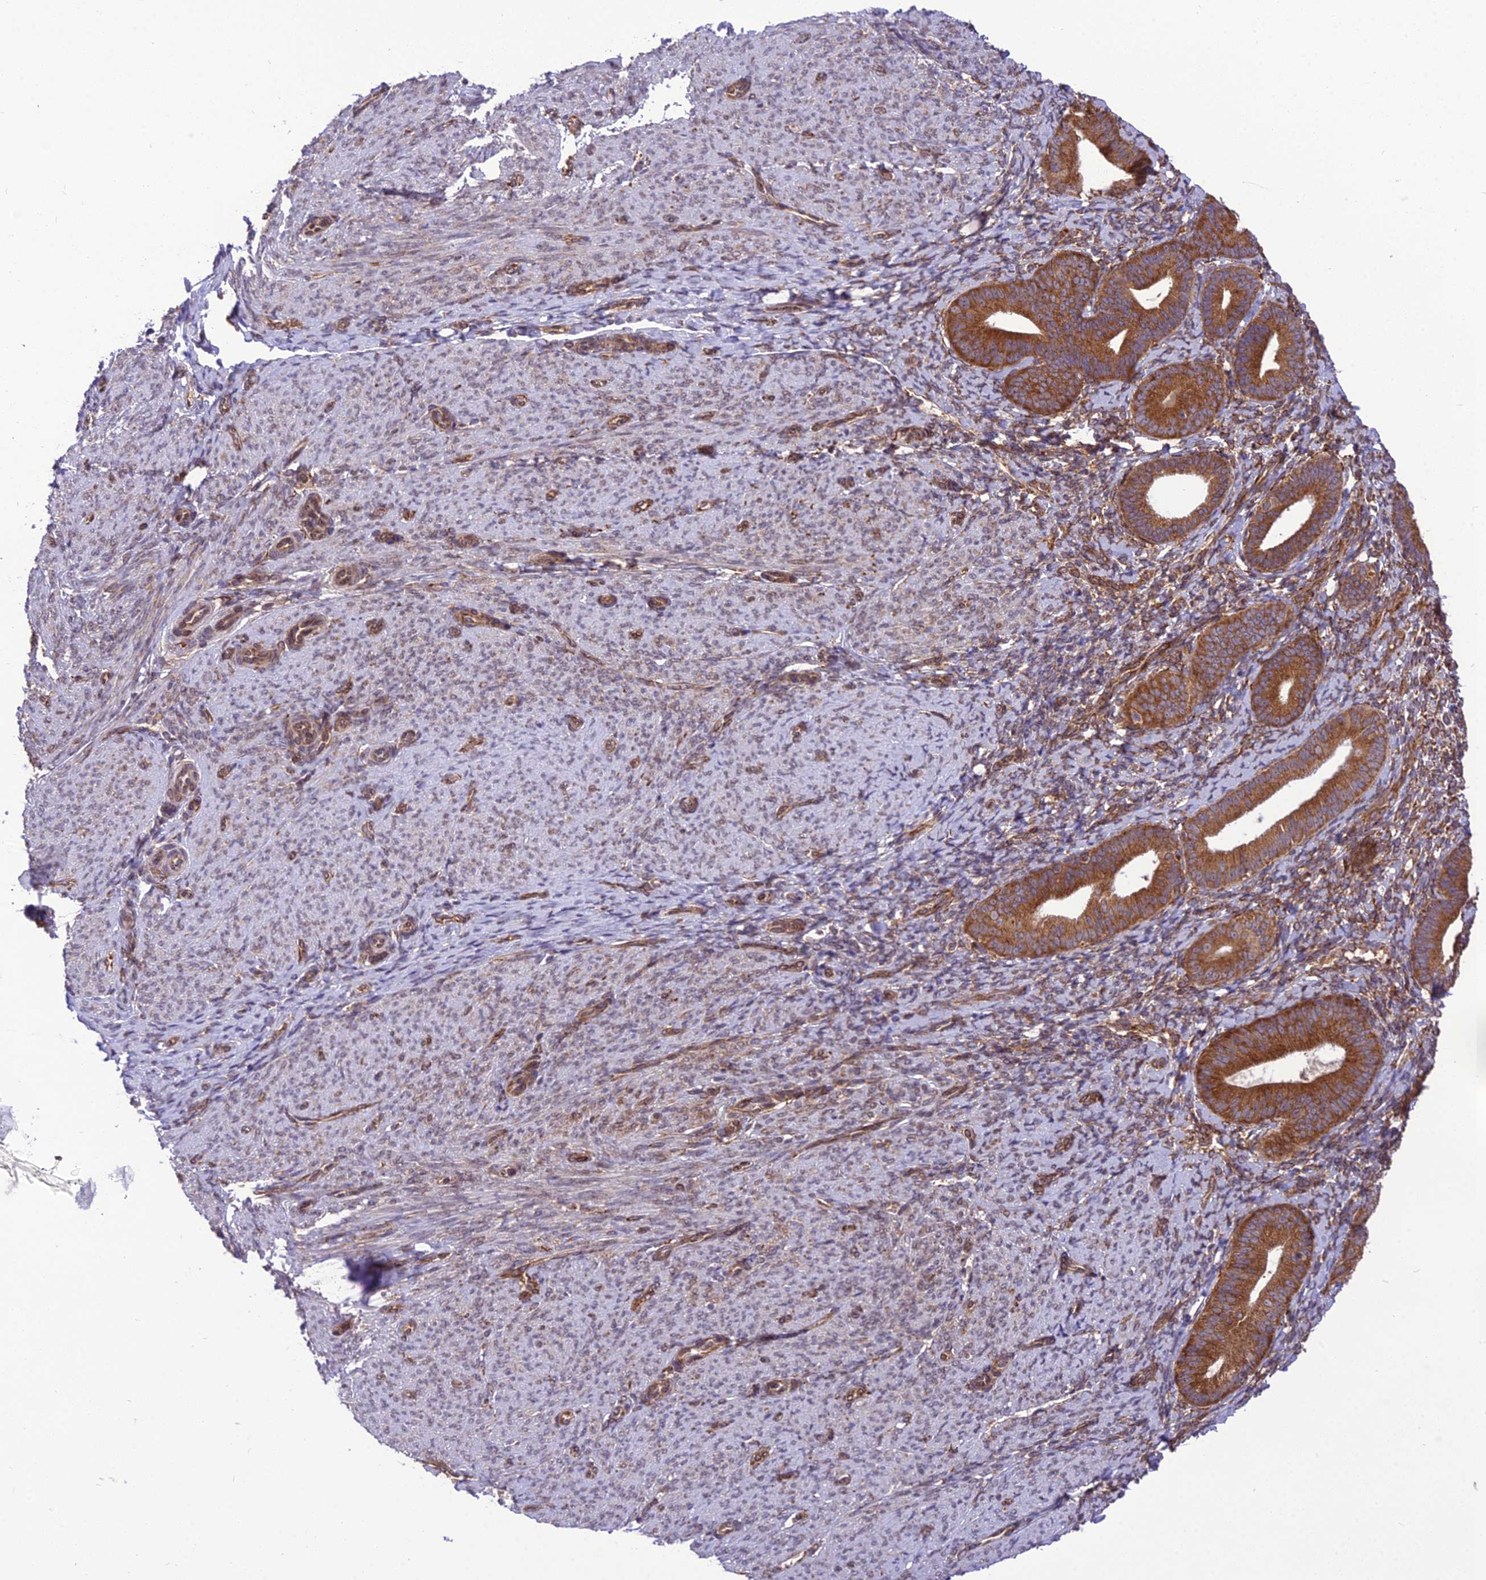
{"staining": {"intensity": "strong", "quantity": "25%-75%", "location": "cytoplasmic/membranous"}, "tissue": "endometrium", "cell_type": "Cells in endometrial stroma", "image_type": "normal", "snomed": [{"axis": "morphology", "description": "Normal tissue, NOS"}, {"axis": "topography", "description": "Endometrium"}], "caption": "DAB (3,3'-diaminobenzidine) immunohistochemical staining of benign human endometrium exhibits strong cytoplasmic/membranous protein expression in about 25%-75% of cells in endometrial stroma.", "gene": "DHCR7", "patient": {"sex": "female", "age": 65}}